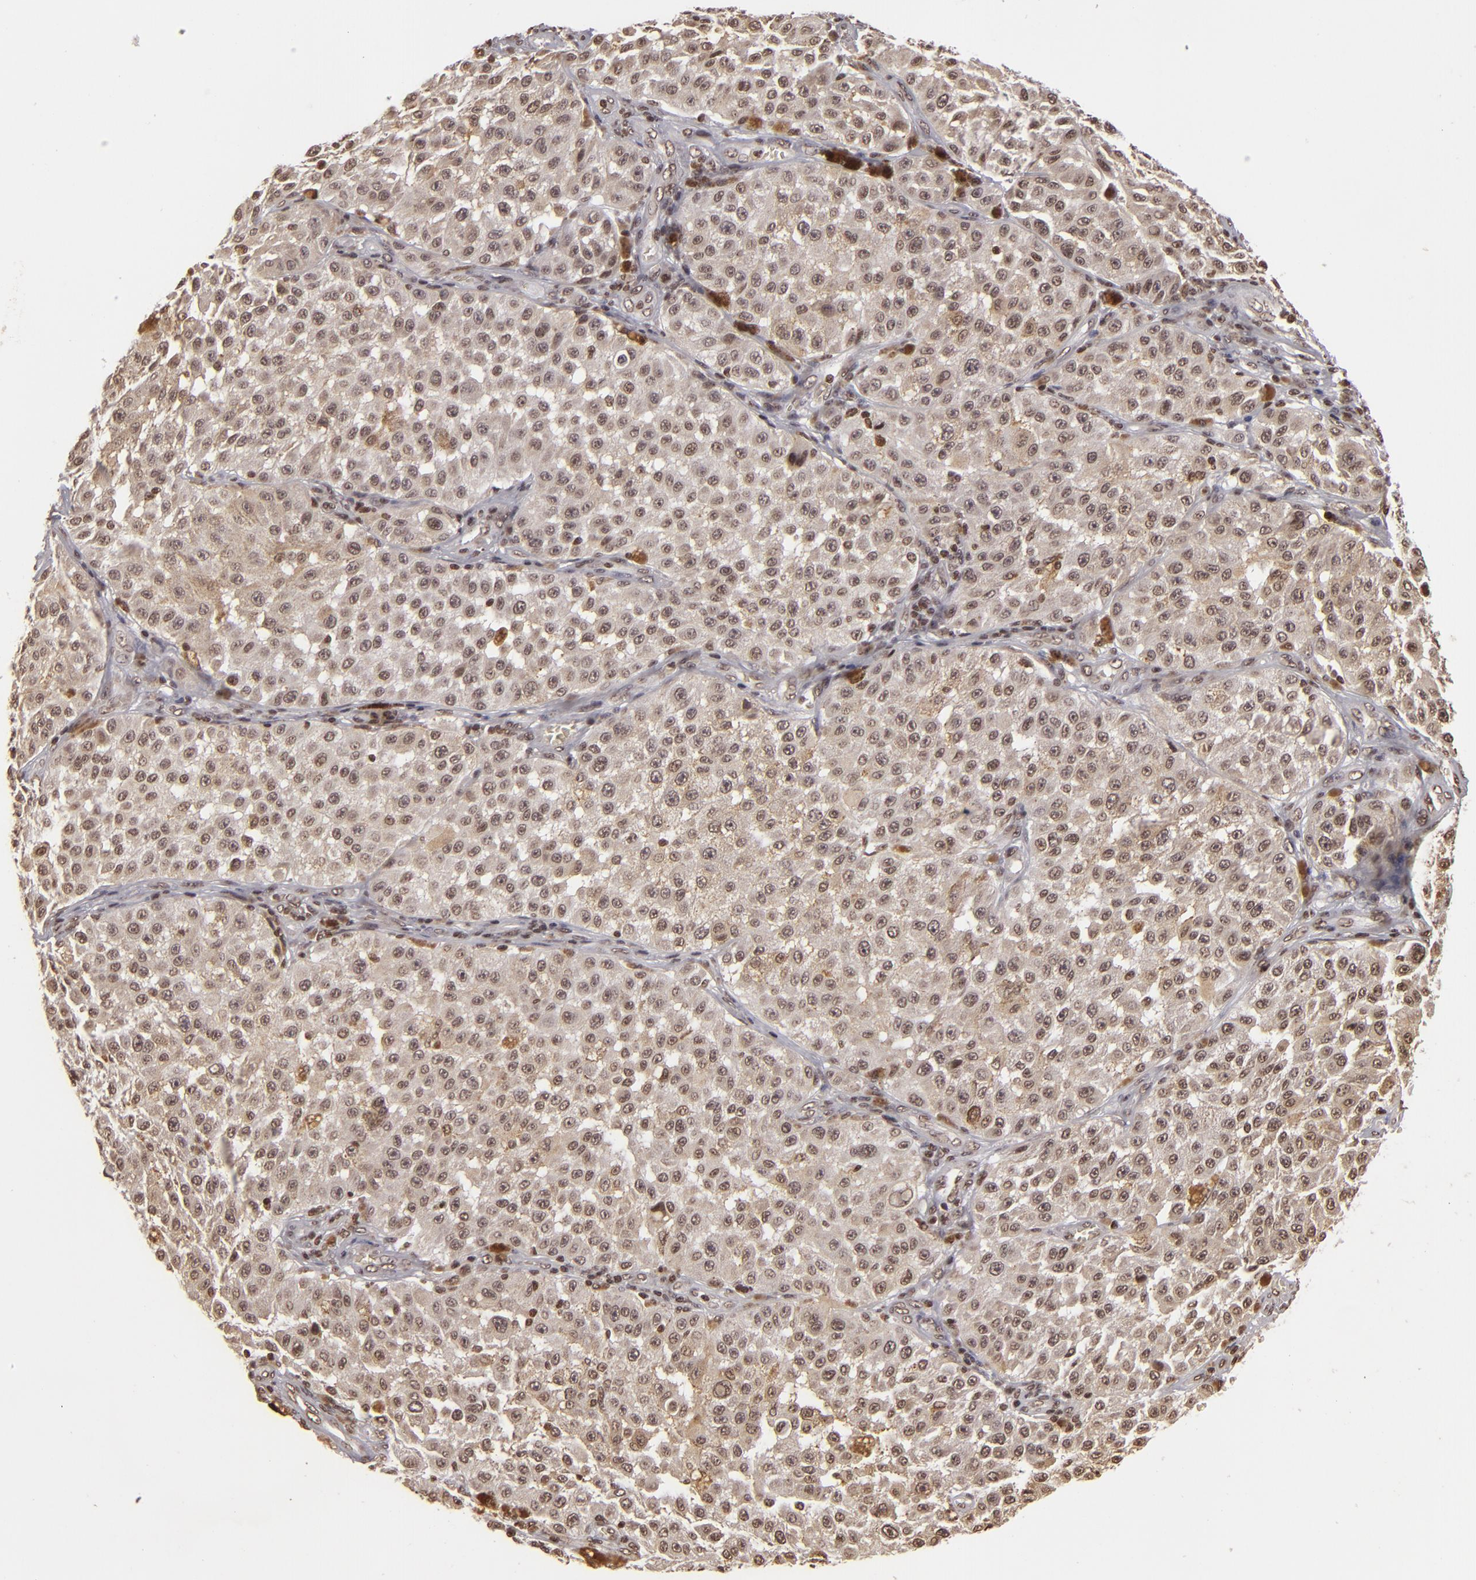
{"staining": {"intensity": "strong", "quantity": "<25%", "location": "nuclear"}, "tissue": "melanoma", "cell_type": "Tumor cells", "image_type": "cancer", "snomed": [{"axis": "morphology", "description": "Malignant melanoma, NOS"}, {"axis": "topography", "description": "Skin"}], "caption": "Immunohistochemical staining of human malignant melanoma reveals medium levels of strong nuclear protein staining in approximately <25% of tumor cells. (Brightfield microscopy of DAB IHC at high magnification).", "gene": "CUL3", "patient": {"sex": "female", "age": 64}}